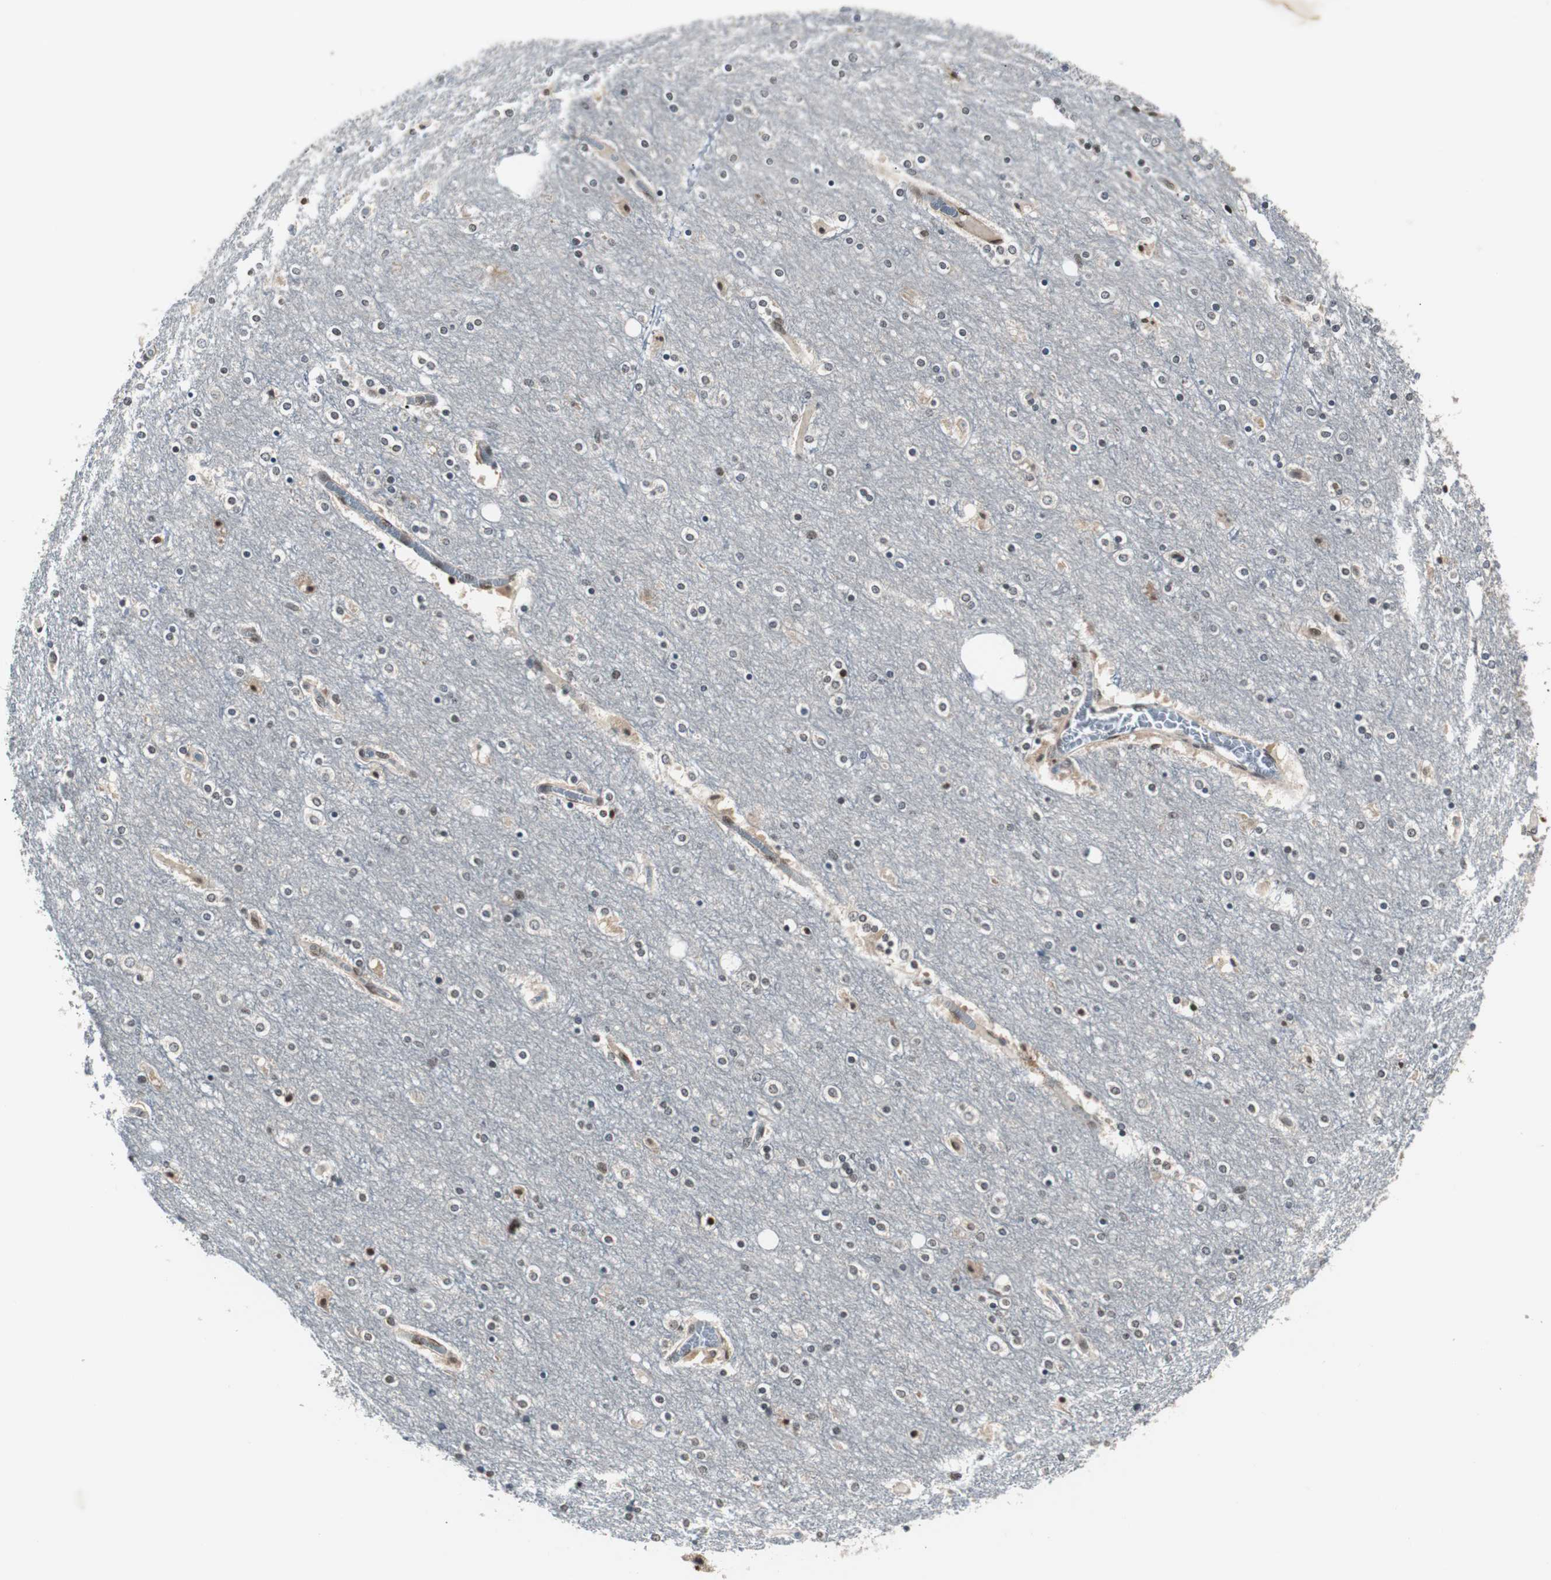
{"staining": {"intensity": "weak", "quantity": "25%-75%", "location": "cytoplasmic/membranous"}, "tissue": "cerebral cortex", "cell_type": "Endothelial cells", "image_type": "normal", "snomed": [{"axis": "morphology", "description": "Normal tissue, NOS"}, {"axis": "topography", "description": "Cerebral cortex"}], "caption": "High-power microscopy captured an immunohistochemistry micrograph of benign cerebral cortex, revealing weak cytoplasmic/membranous positivity in about 25%-75% of endothelial cells.", "gene": "SMAD1", "patient": {"sex": "female", "age": 54}}